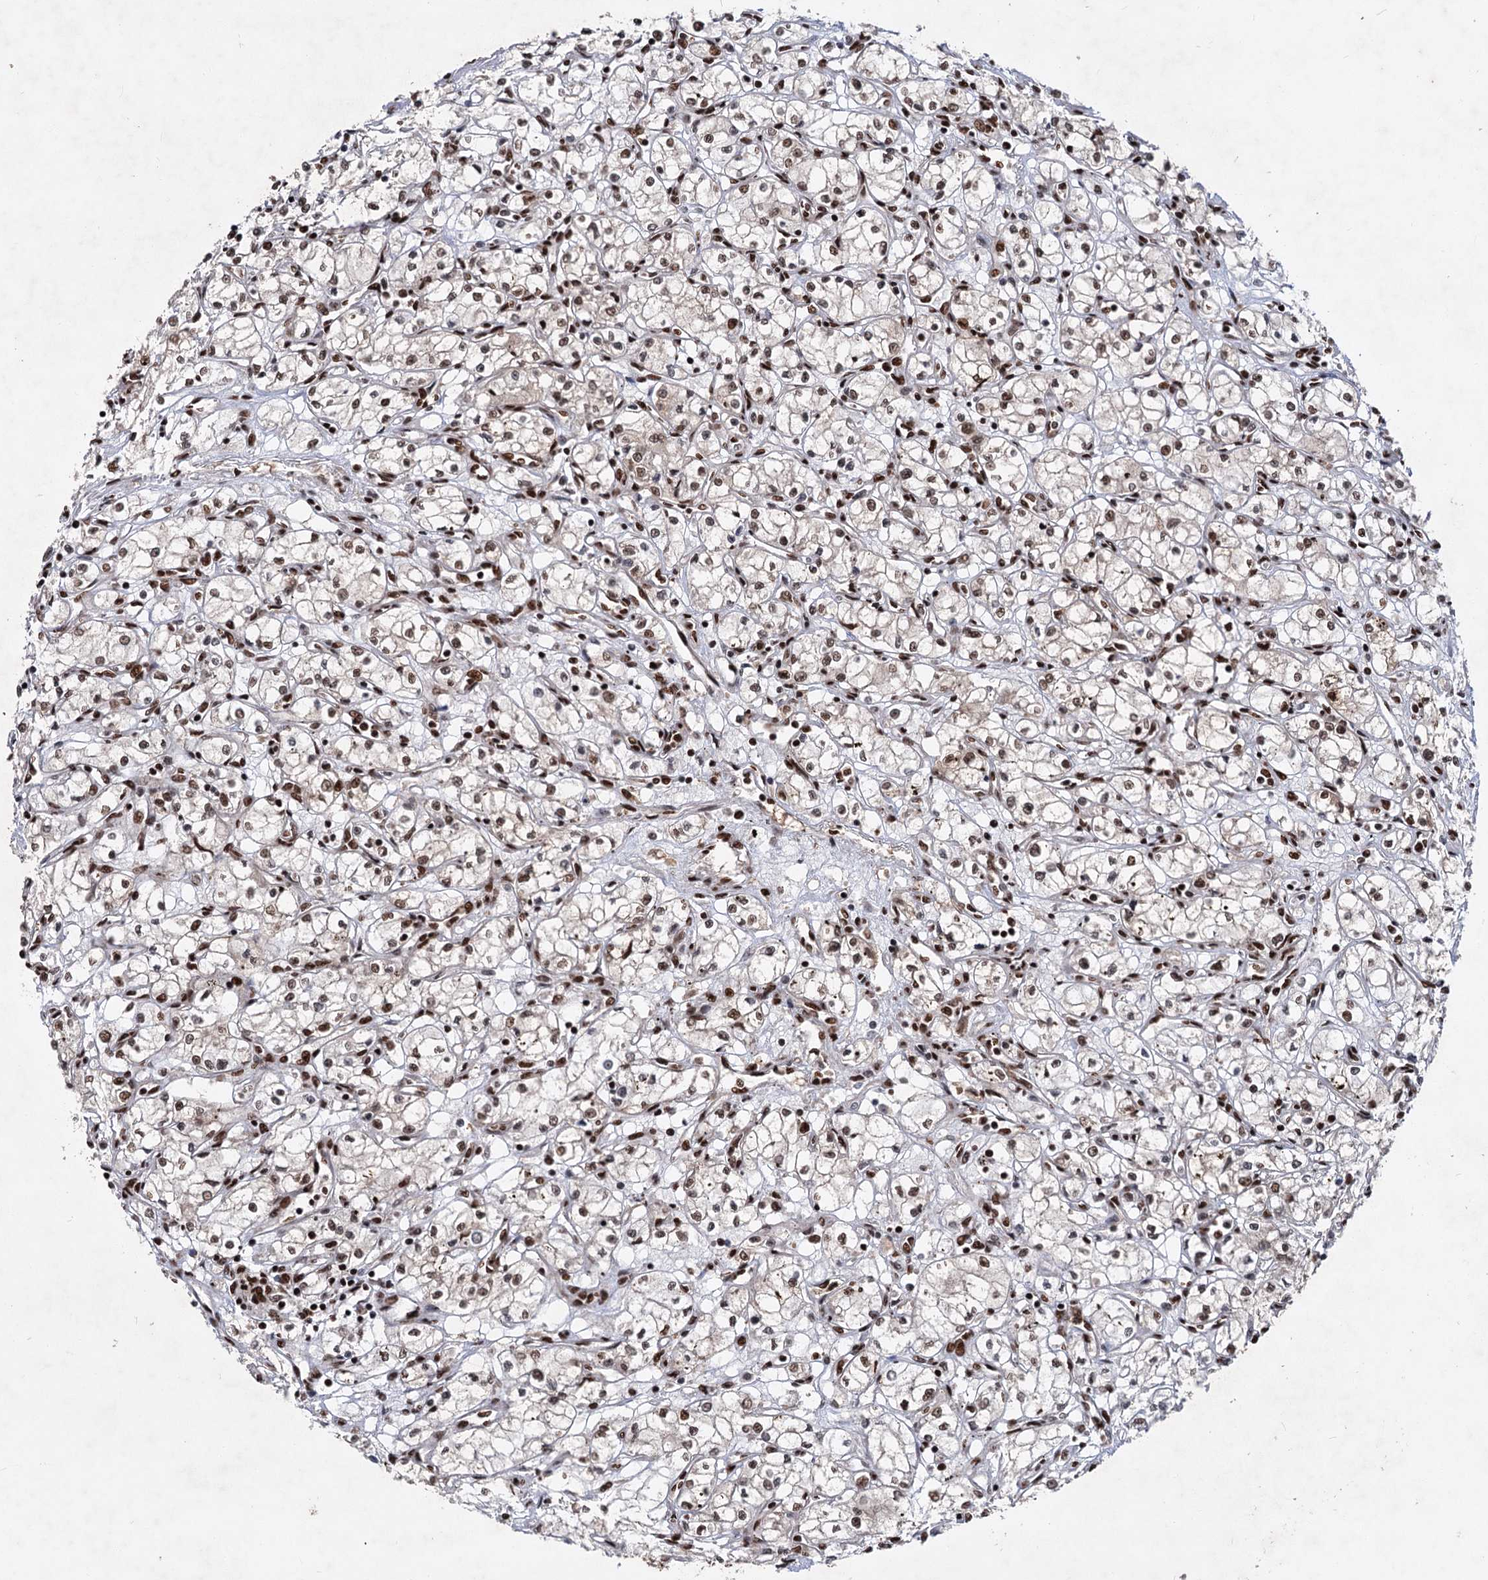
{"staining": {"intensity": "moderate", "quantity": ">75%", "location": "nuclear"}, "tissue": "renal cancer", "cell_type": "Tumor cells", "image_type": "cancer", "snomed": [{"axis": "morphology", "description": "Adenocarcinoma, NOS"}, {"axis": "topography", "description": "Kidney"}], "caption": "Brown immunohistochemical staining in renal adenocarcinoma shows moderate nuclear positivity in about >75% of tumor cells.", "gene": "MAML1", "patient": {"sex": "male", "age": 59}}